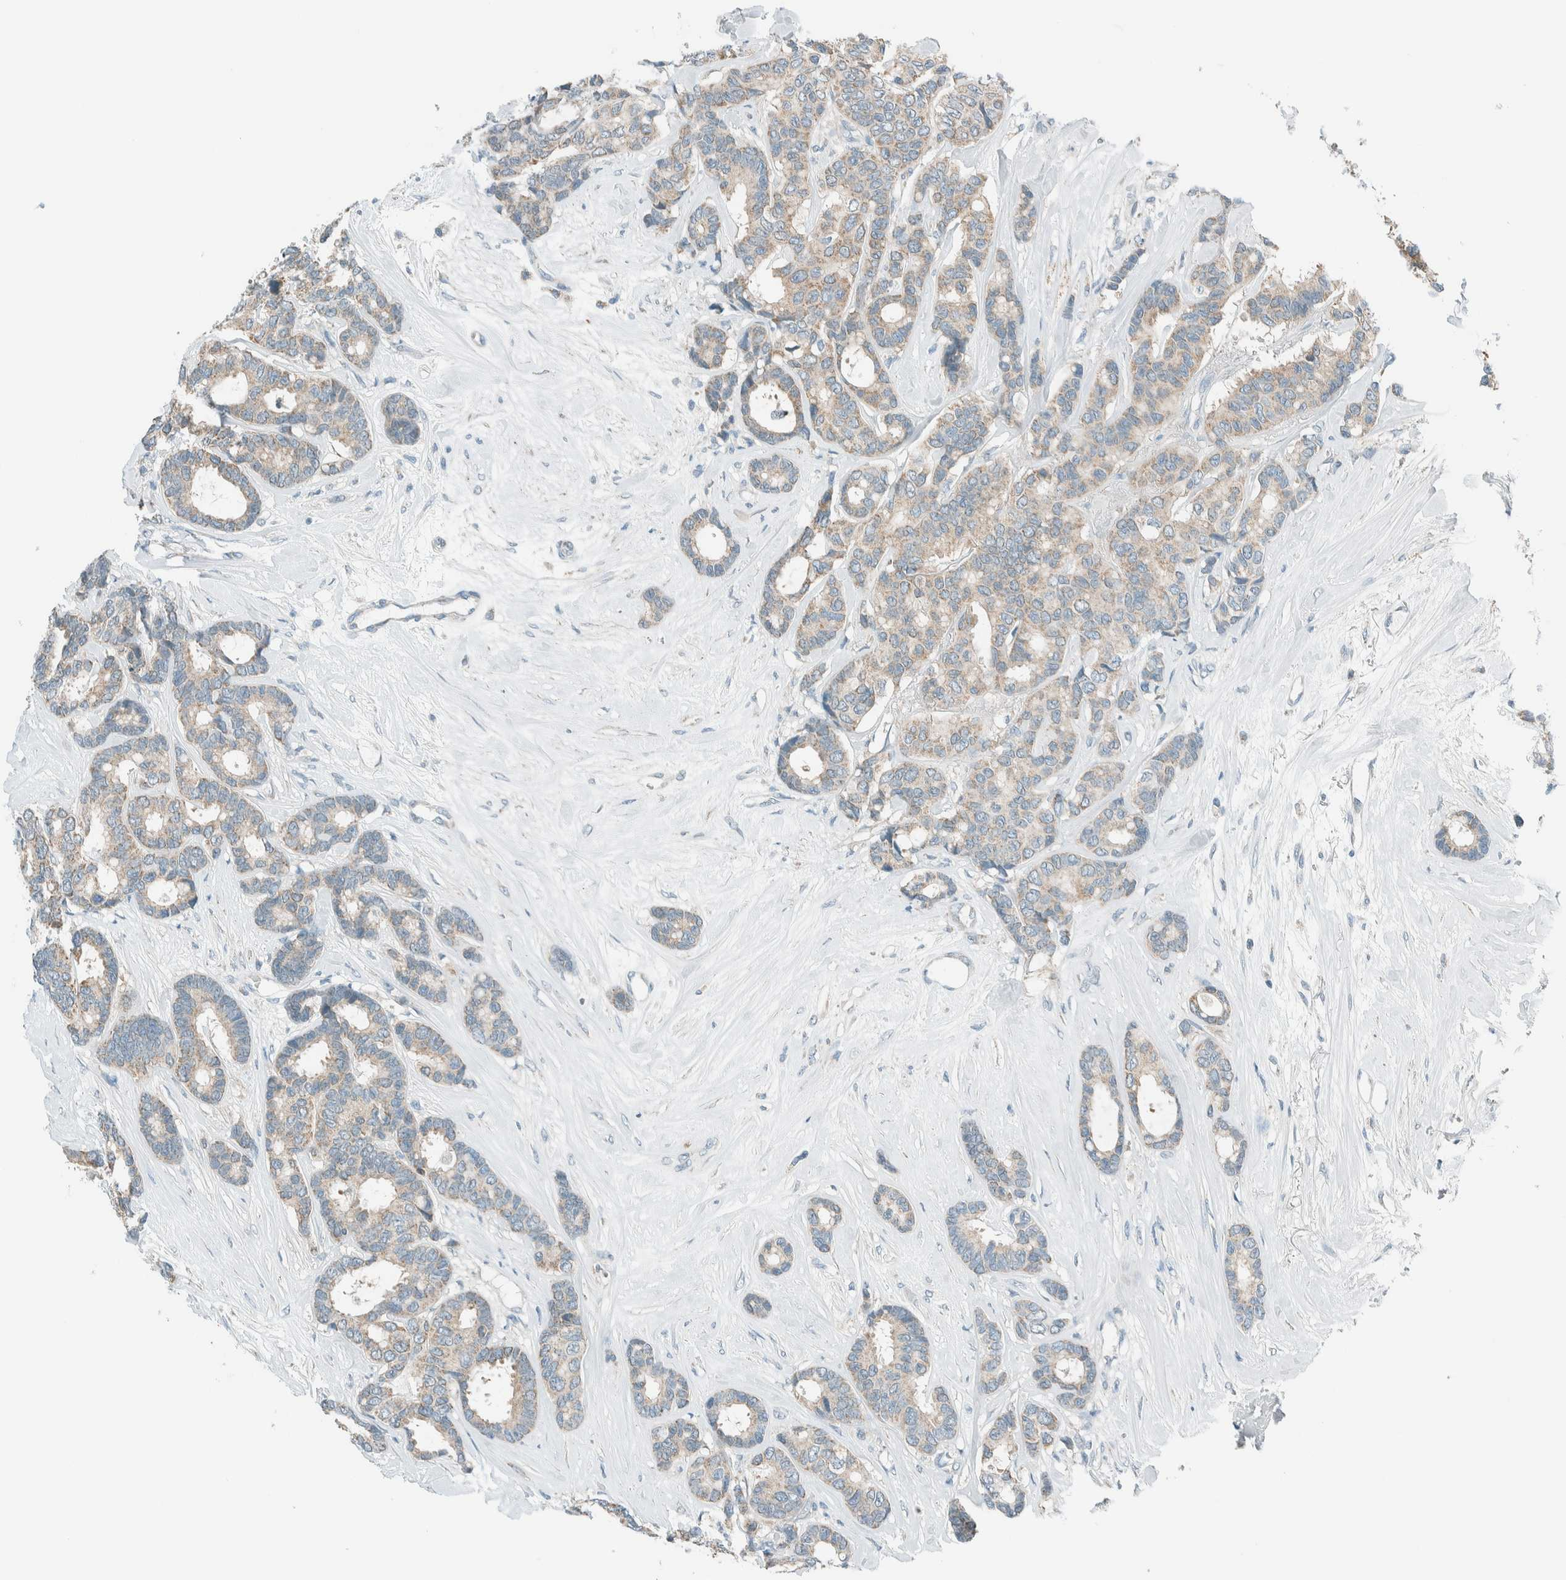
{"staining": {"intensity": "weak", "quantity": ">75%", "location": "cytoplasmic/membranous"}, "tissue": "breast cancer", "cell_type": "Tumor cells", "image_type": "cancer", "snomed": [{"axis": "morphology", "description": "Duct carcinoma"}, {"axis": "topography", "description": "Breast"}], "caption": "A histopathology image of human breast invasive ductal carcinoma stained for a protein exhibits weak cytoplasmic/membranous brown staining in tumor cells.", "gene": "ALDH7A1", "patient": {"sex": "female", "age": 87}}